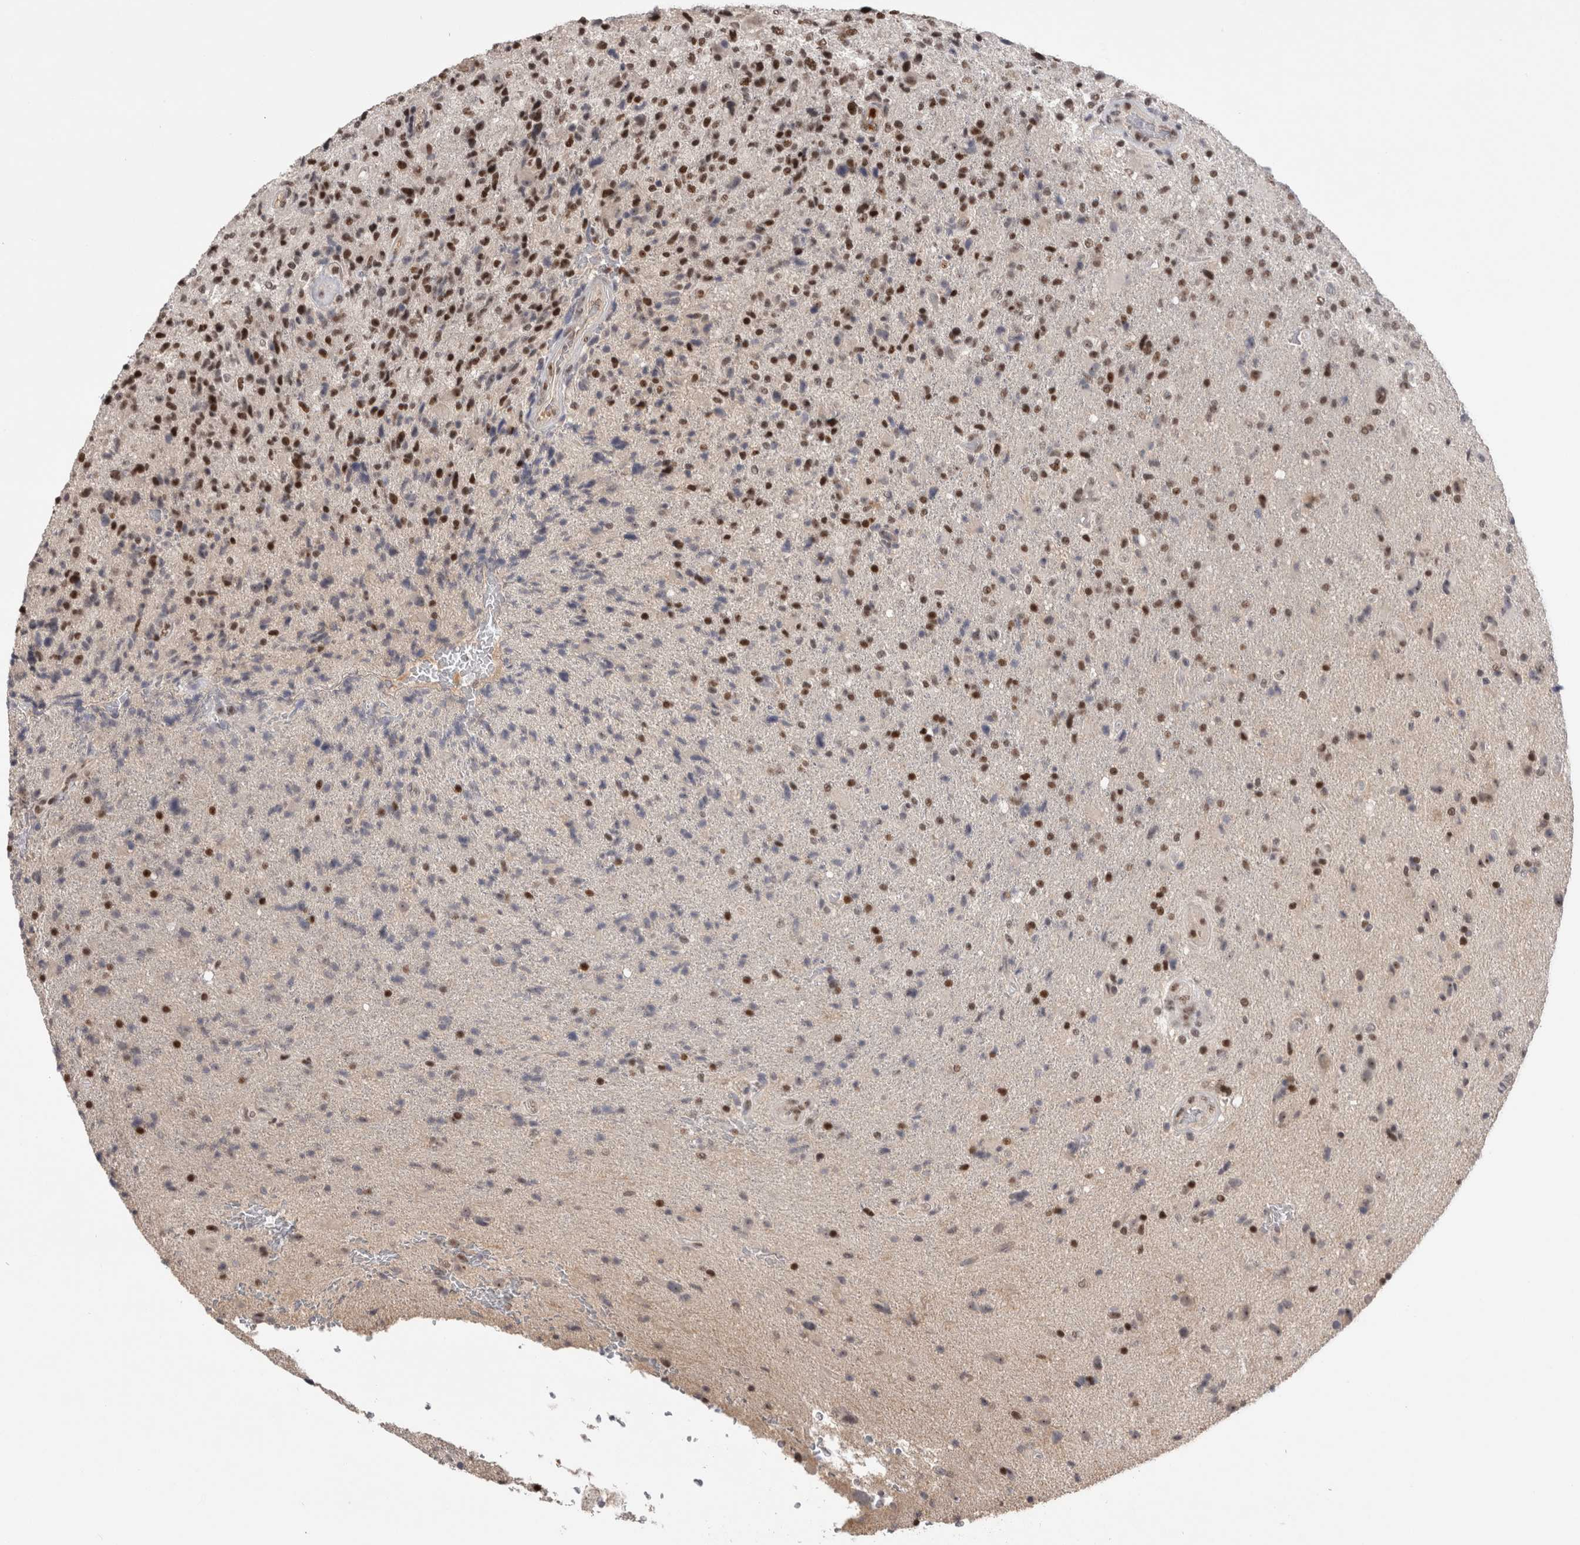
{"staining": {"intensity": "moderate", "quantity": ">75%", "location": "nuclear"}, "tissue": "glioma", "cell_type": "Tumor cells", "image_type": "cancer", "snomed": [{"axis": "morphology", "description": "Glioma, malignant, High grade"}, {"axis": "topography", "description": "Brain"}], "caption": "The image reveals immunohistochemical staining of glioma. There is moderate nuclear staining is present in about >75% of tumor cells. (Brightfield microscopy of DAB IHC at high magnification).", "gene": "ZNF24", "patient": {"sex": "male", "age": 72}}